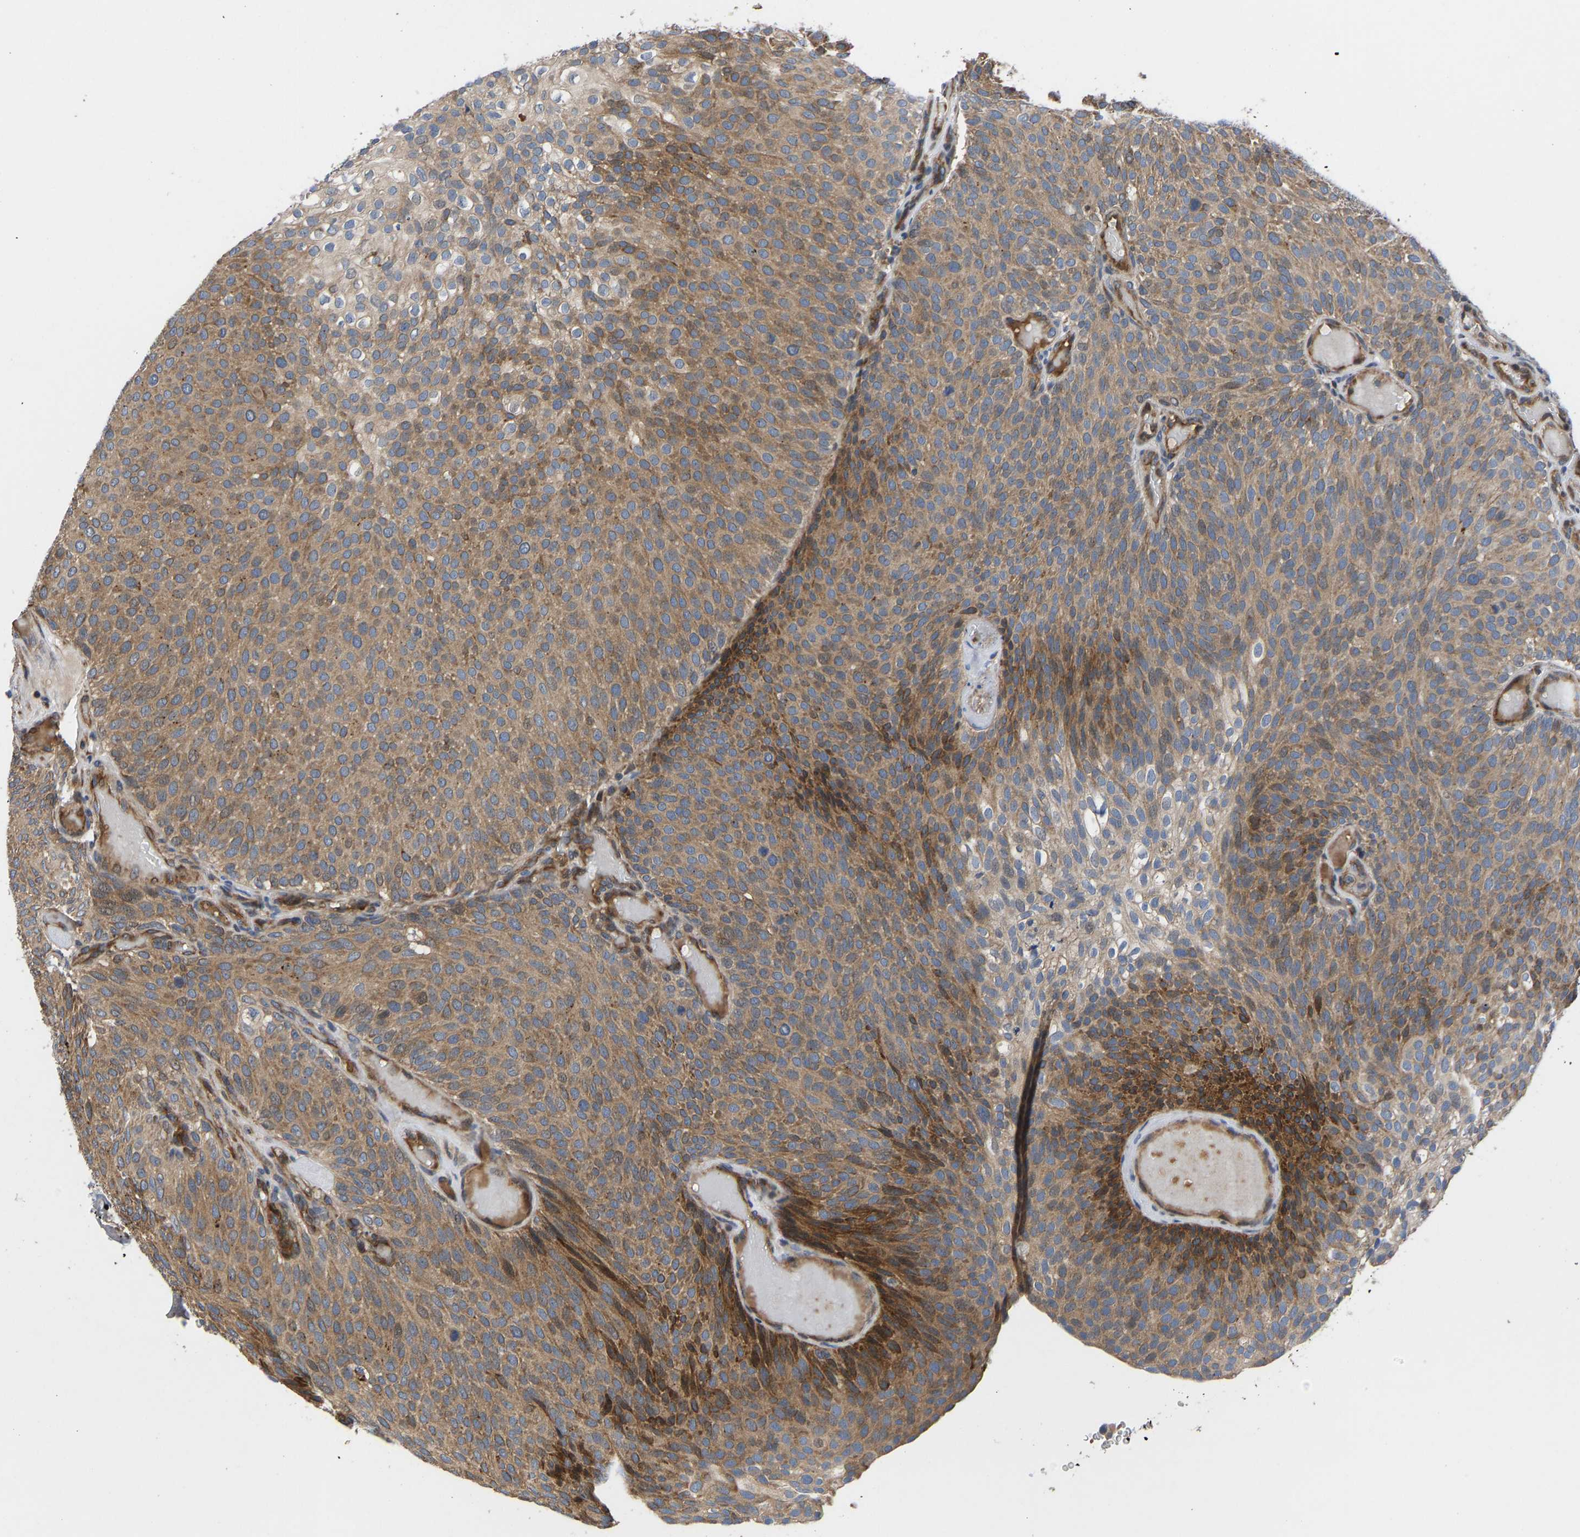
{"staining": {"intensity": "moderate", "quantity": ">75%", "location": "cytoplasmic/membranous"}, "tissue": "urothelial cancer", "cell_type": "Tumor cells", "image_type": "cancer", "snomed": [{"axis": "morphology", "description": "Urothelial carcinoma, Low grade"}, {"axis": "topography", "description": "Urinary bladder"}], "caption": "Human urothelial cancer stained with a protein marker displays moderate staining in tumor cells.", "gene": "FRRS1", "patient": {"sex": "male", "age": 78}}